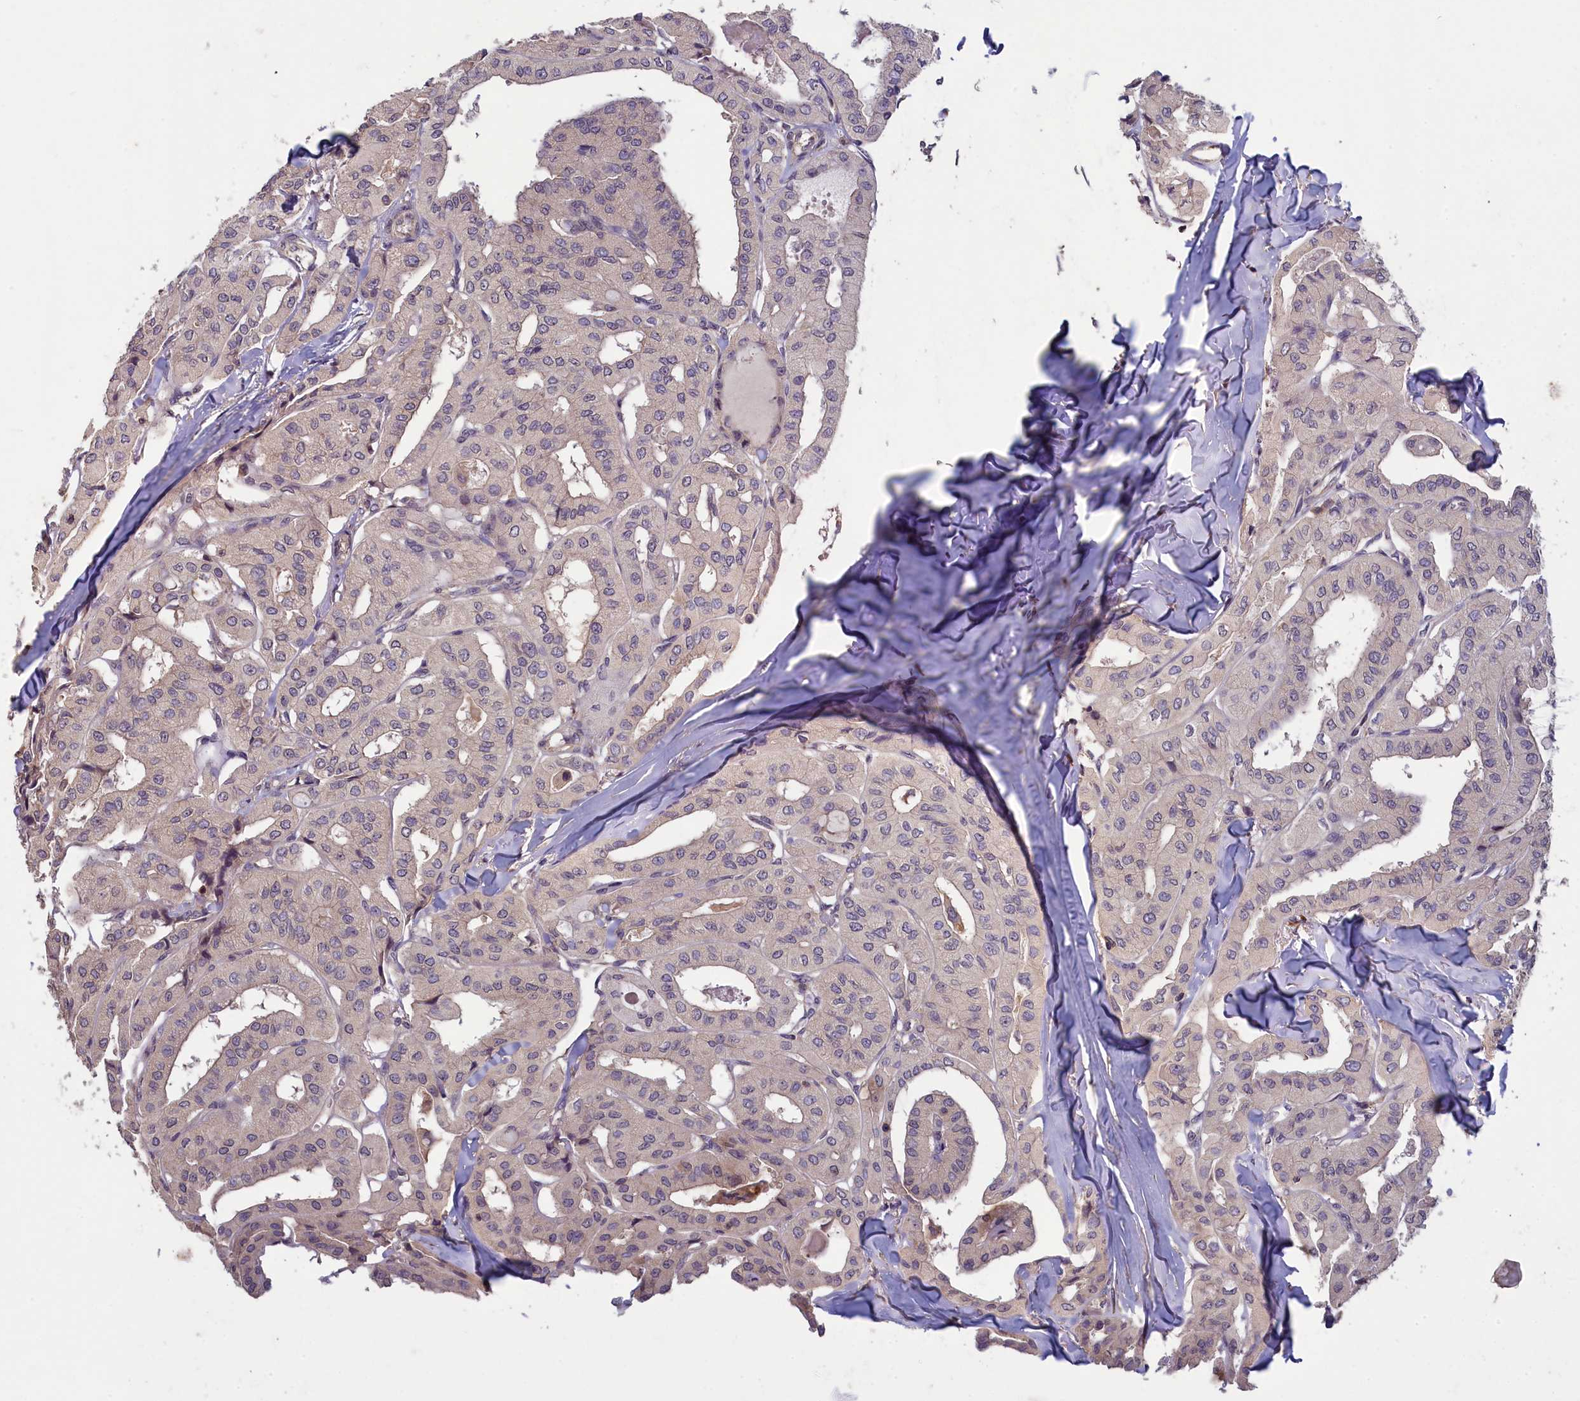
{"staining": {"intensity": "negative", "quantity": "none", "location": "none"}, "tissue": "thyroid cancer", "cell_type": "Tumor cells", "image_type": "cancer", "snomed": [{"axis": "morphology", "description": "Papillary adenocarcinoma, NOS"}, {"axis": "topography", "description": "Thyroid gland"}], "caption": "Thyroid cancer stained for a protein using immunohistochemistry demonstrates no positivity tumor cells.", "gene": "NUDT6", "patient": {"sex": "female", "age": 59}}